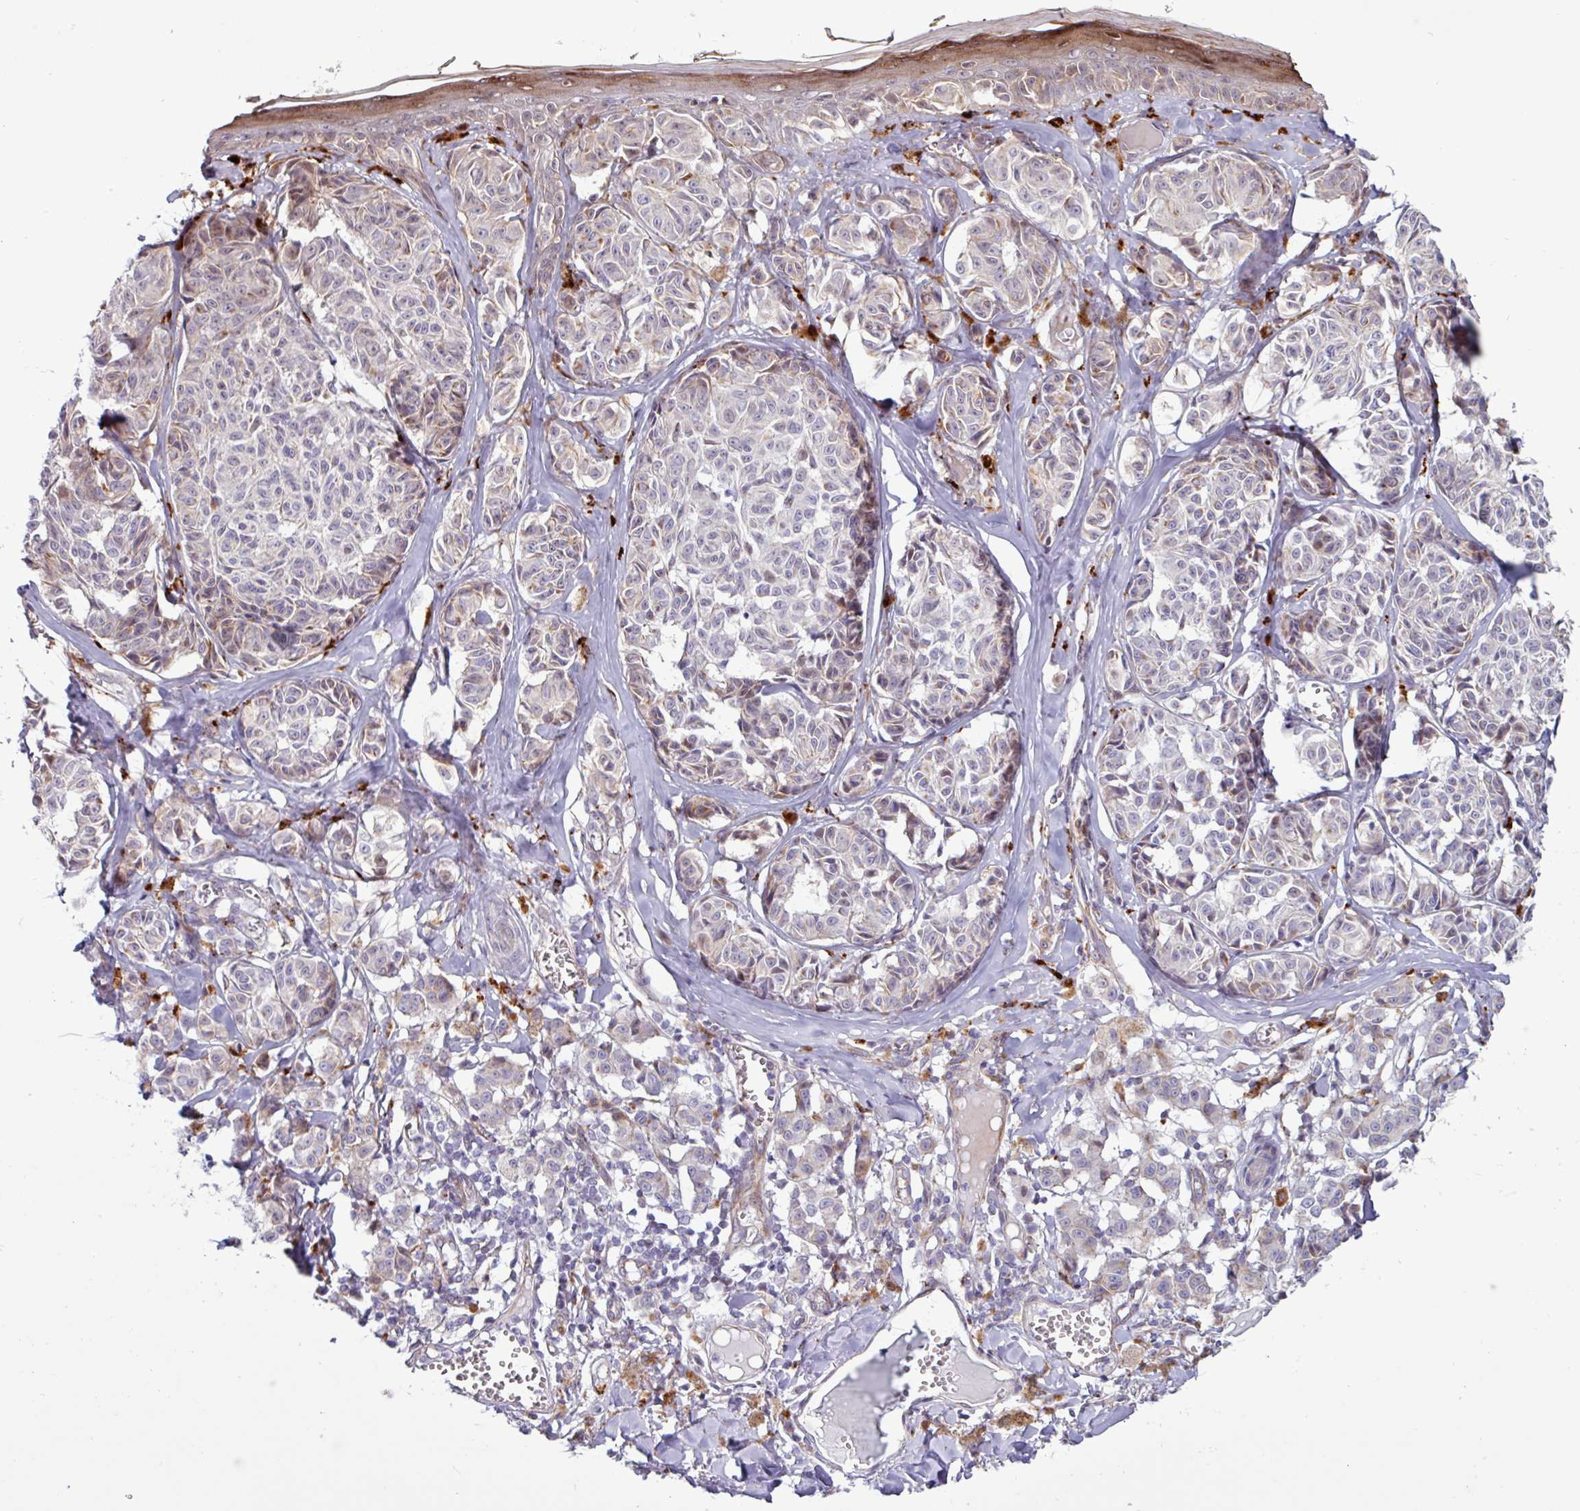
{"staining": {"intensity": "weak", "quantity": "<25%", "location": "cytoplasmic/membranous"}, "tissue": "melanoma", "cell_type": "Tumor cells", "image_type": "cancer", "snomed": [{"axis": "morphology", "description": "Malignant melanoma, NOS"}, {"axis": "topography", "description": "Skin"}], "caption": "This is an immunohistochemistry micrograph of human melanoma. There is no expression in tumor cells.", "gene": "AMIGO2", "patient": {"sex": "female", "age": 43}}